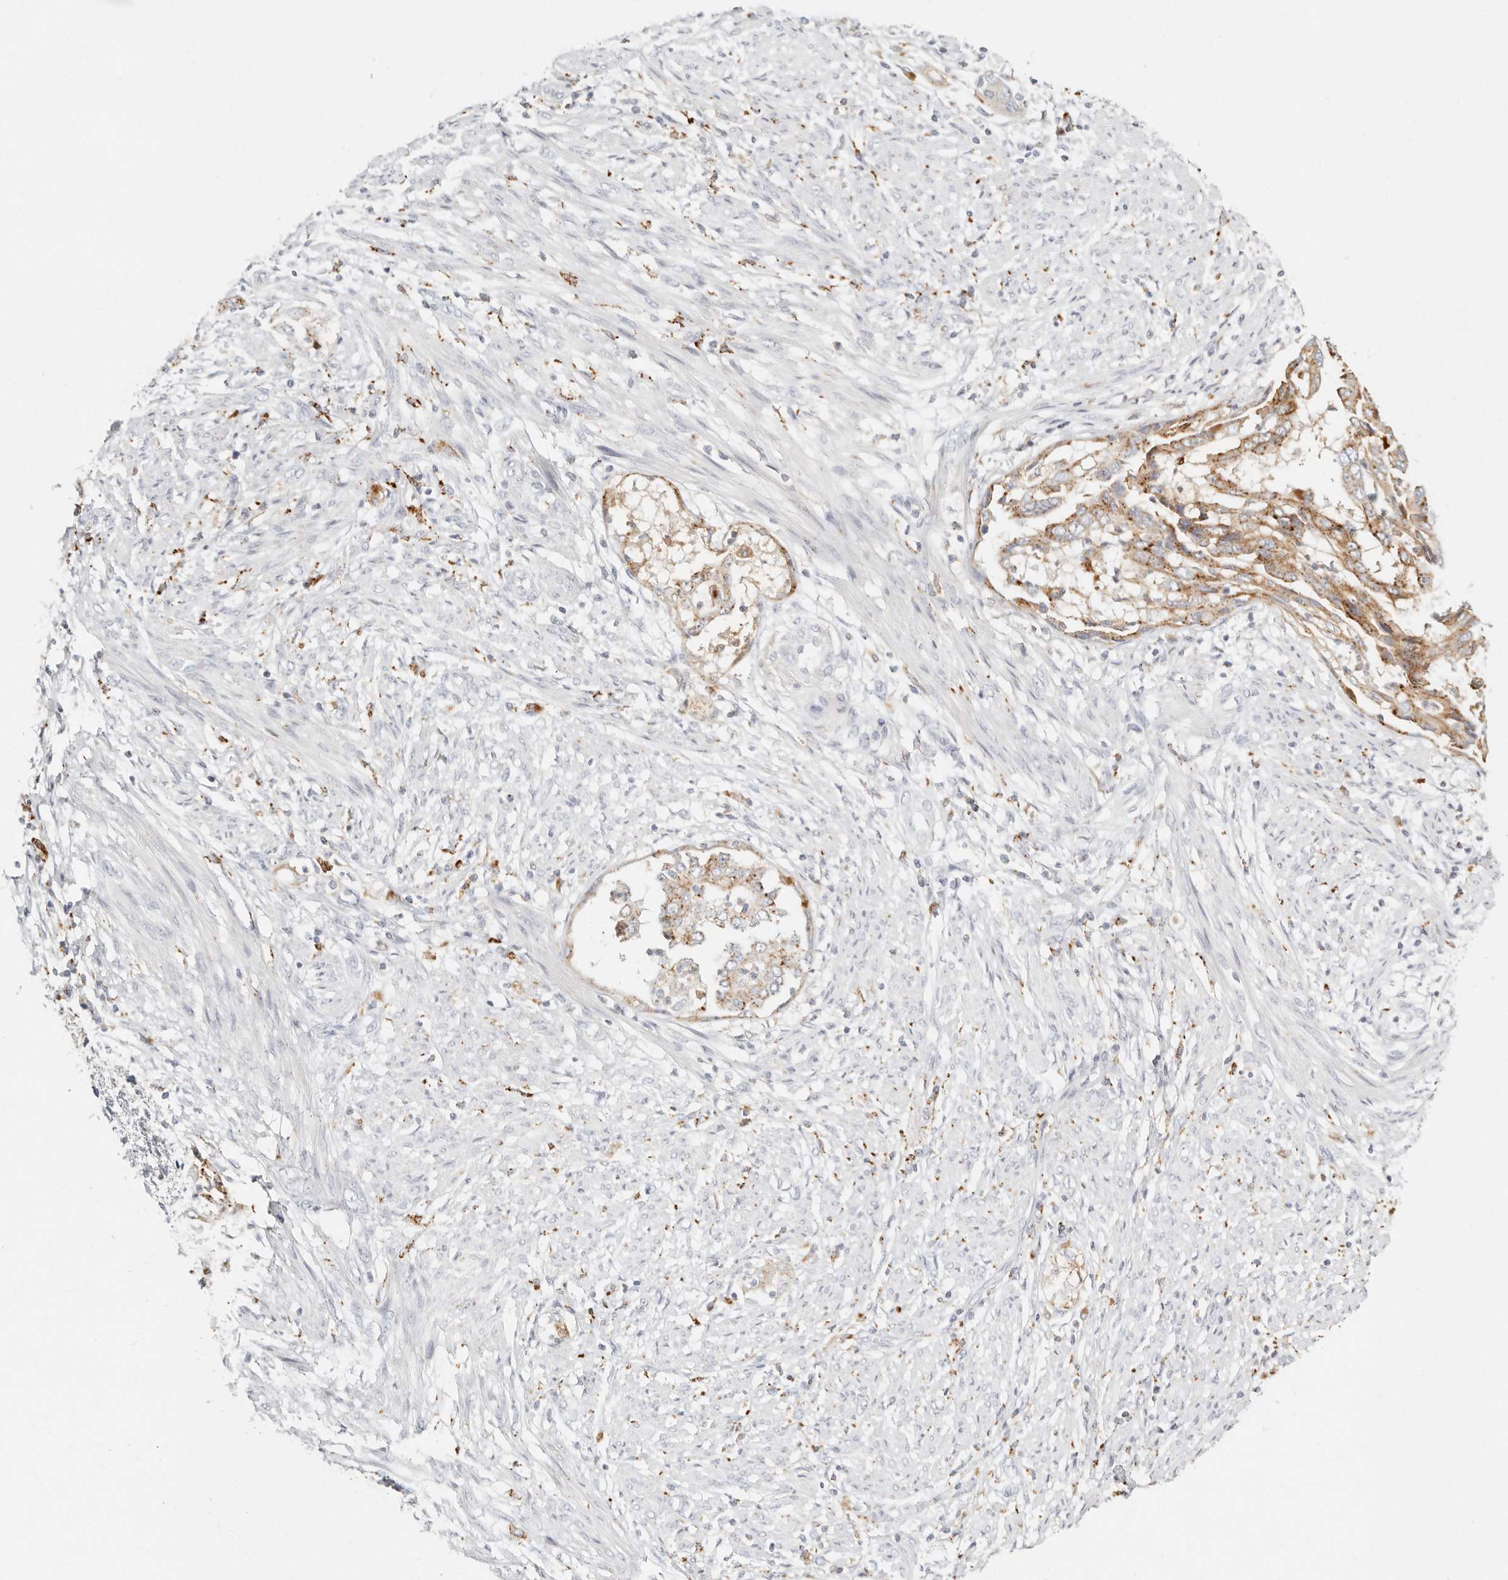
{"staining": {"intensity": "moderate", "quantity": ">75%", "location": "cytoplasmic/membranous"}, "tissue": "endometrial cancer", "cell_type": "Tumor cells", "image_type": "cancer", "snomed": [{"axis": "morphology", "description": "Adenocarcinoma, NOS"}, {"axis": "topography", "description": "Endometrium"}], "caption": "This image displays endometrial cancer stained with immunohistochemistry to label a protein in brown. The cytoplasmic/membranous of tumor cells show moderate positivity for the protein. Nuclei are counter-stained blue.", "gene": "RNASET2", "patient": {"sex": "female", "age": 85}}